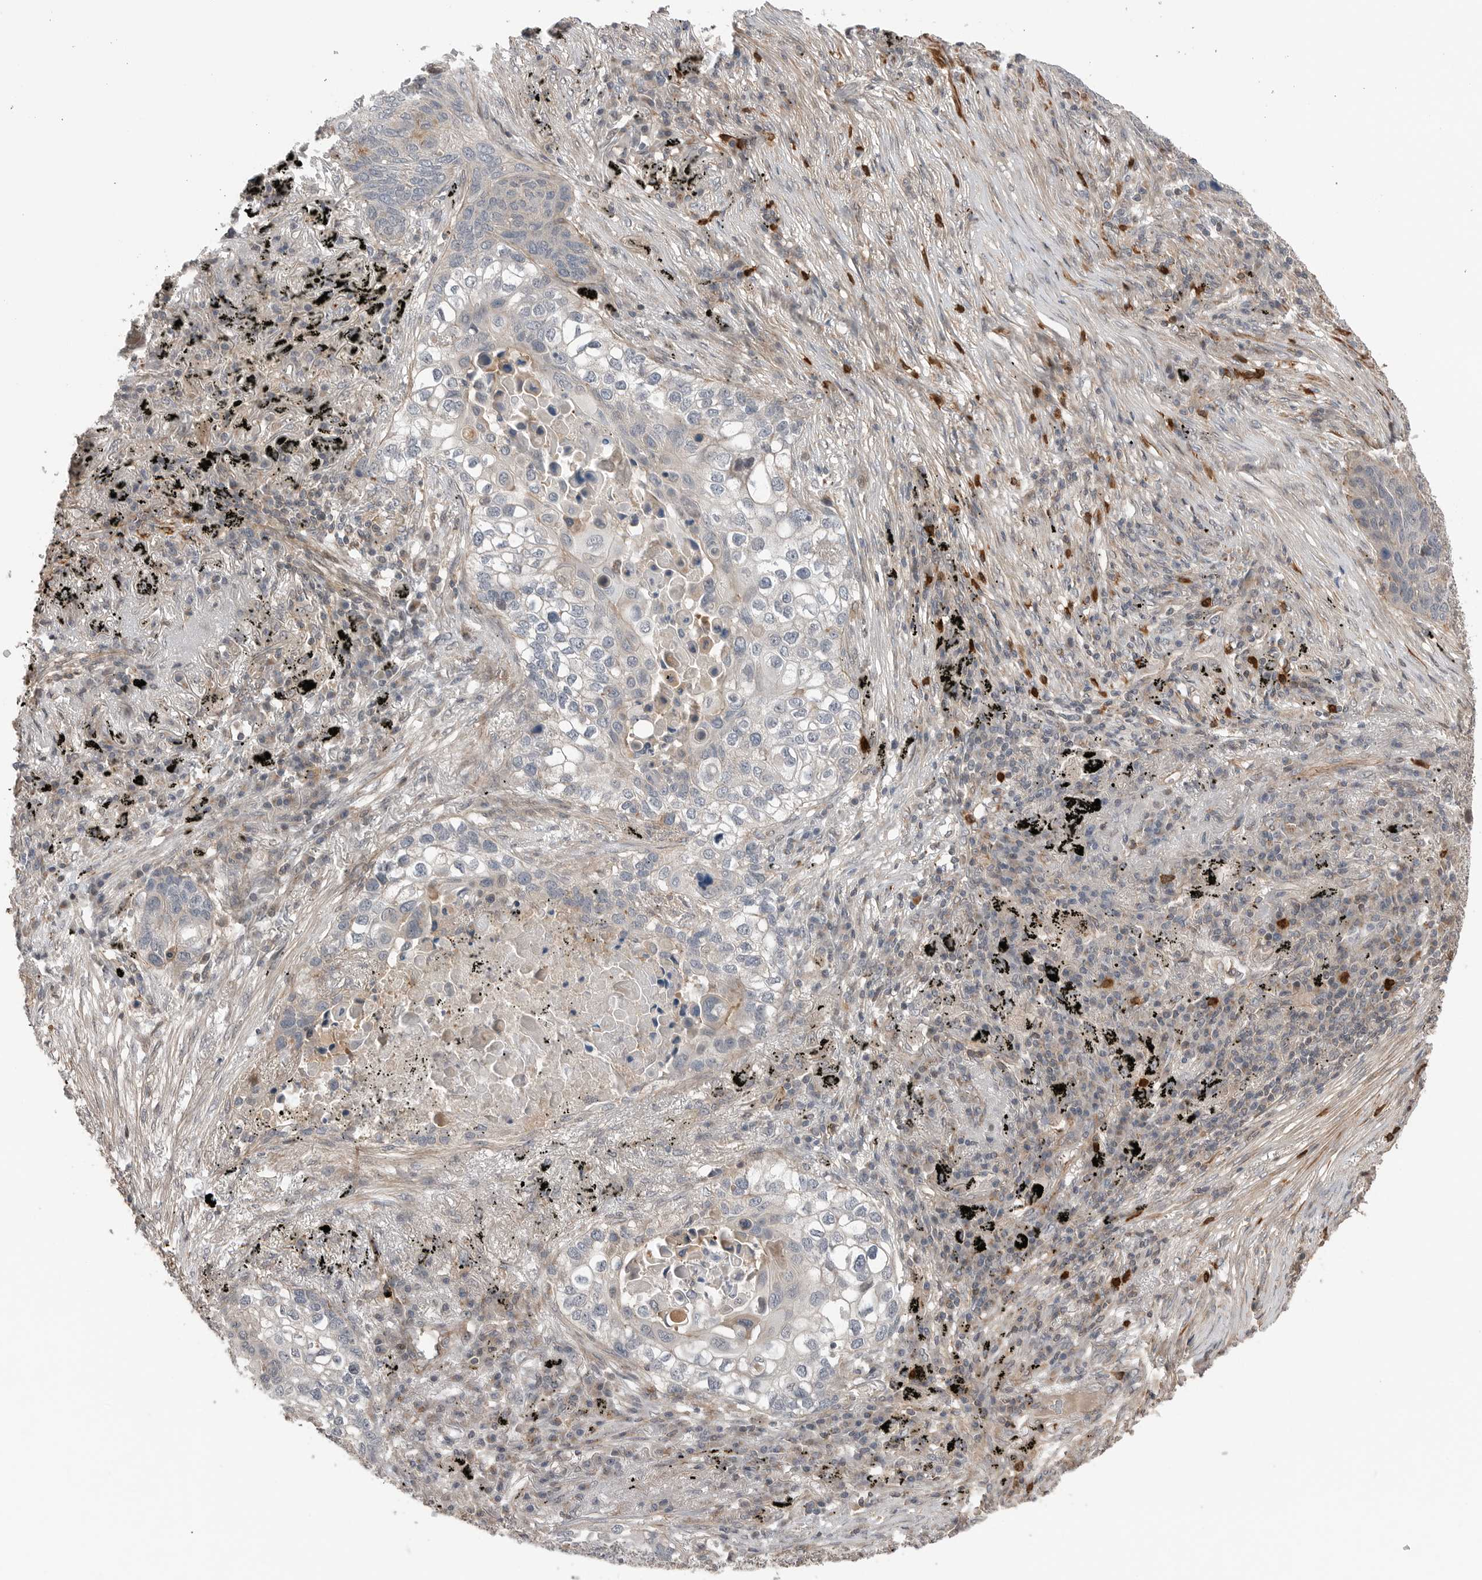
{"staining": {"intensity": "negative", "quantity": "none", "location": "none"}, "tissue": "lung cancer", "cell_type": "Tumor cells", "image_type": "cancer", "snomed": [{"axis": "morphology", "description": "Squamous cell carcinoma, NOS"}, {"axis": "topography", "description": "Lung"}], "caption": "Histopathology image shows no protein expression in tumor cells of lung cancer (squamous cell carcinoma) tissue. (Brightfield microscopy of DAB IHC at high magnification).", "gene": "PEAK1", "patient": {"sex": "female", "age": 63}}